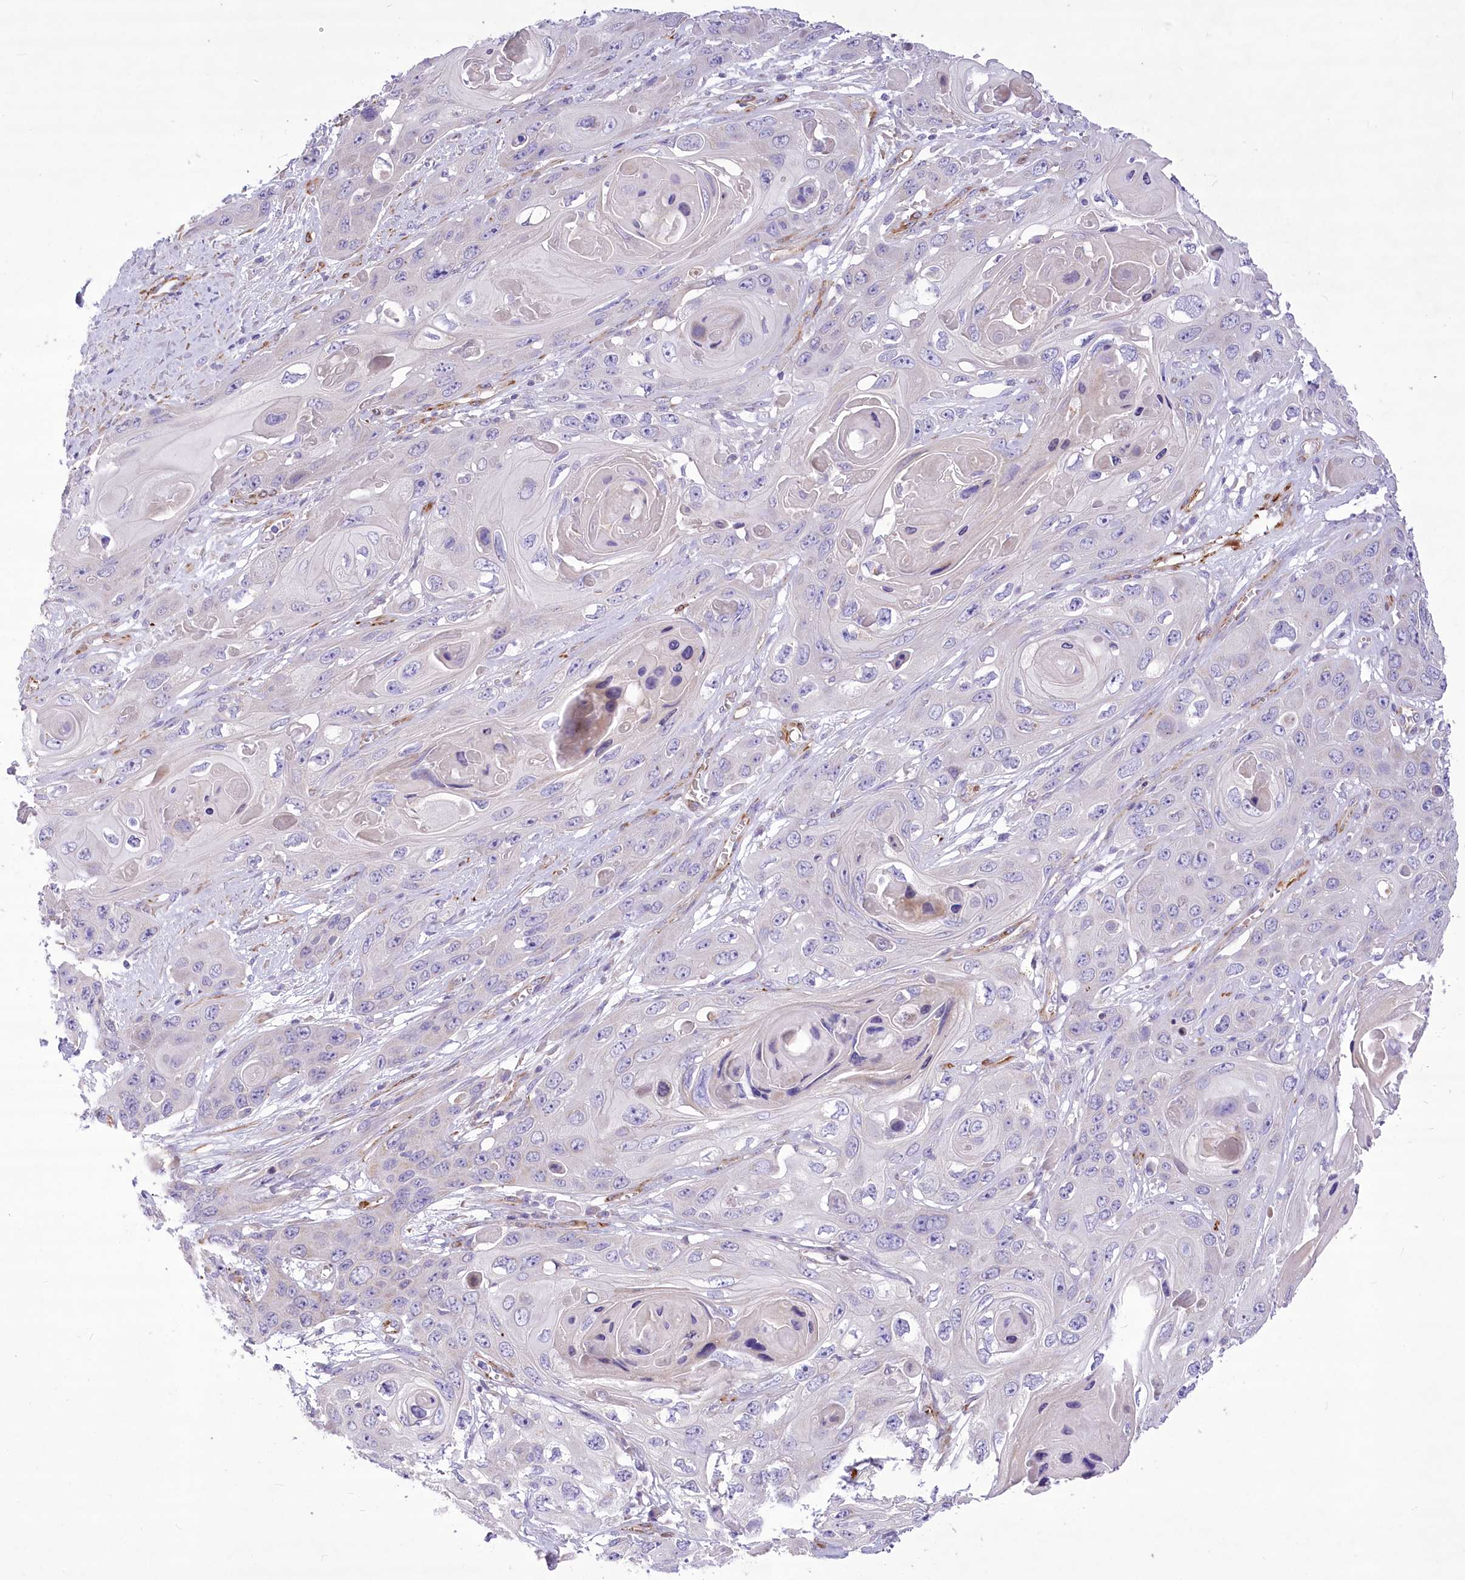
{"staining": {"intensity": "negative", "quantity": "none", "location": "none"}, "tissue": "skin cancer", "cell_type": "Tumor cells", "image_type": "cancer", "snomed": [{"axis": "morphology", "description": "Squamous cell carcinoma, NOS"}, {"axis": "topography", "description": "Skin"}], "caption": "Photomicrograph shows no significant protein positivity in tumor cells of skin cancer. Brightfield microscopy of immunohistochemistry (IHC) stained with DAB (3,3'-diaminobenzidine) (brown) and hematoxylin (blue), captured at high magnification.", "gene": "ANGPTL3", "patient": {"sex": "male", "age": 55}}